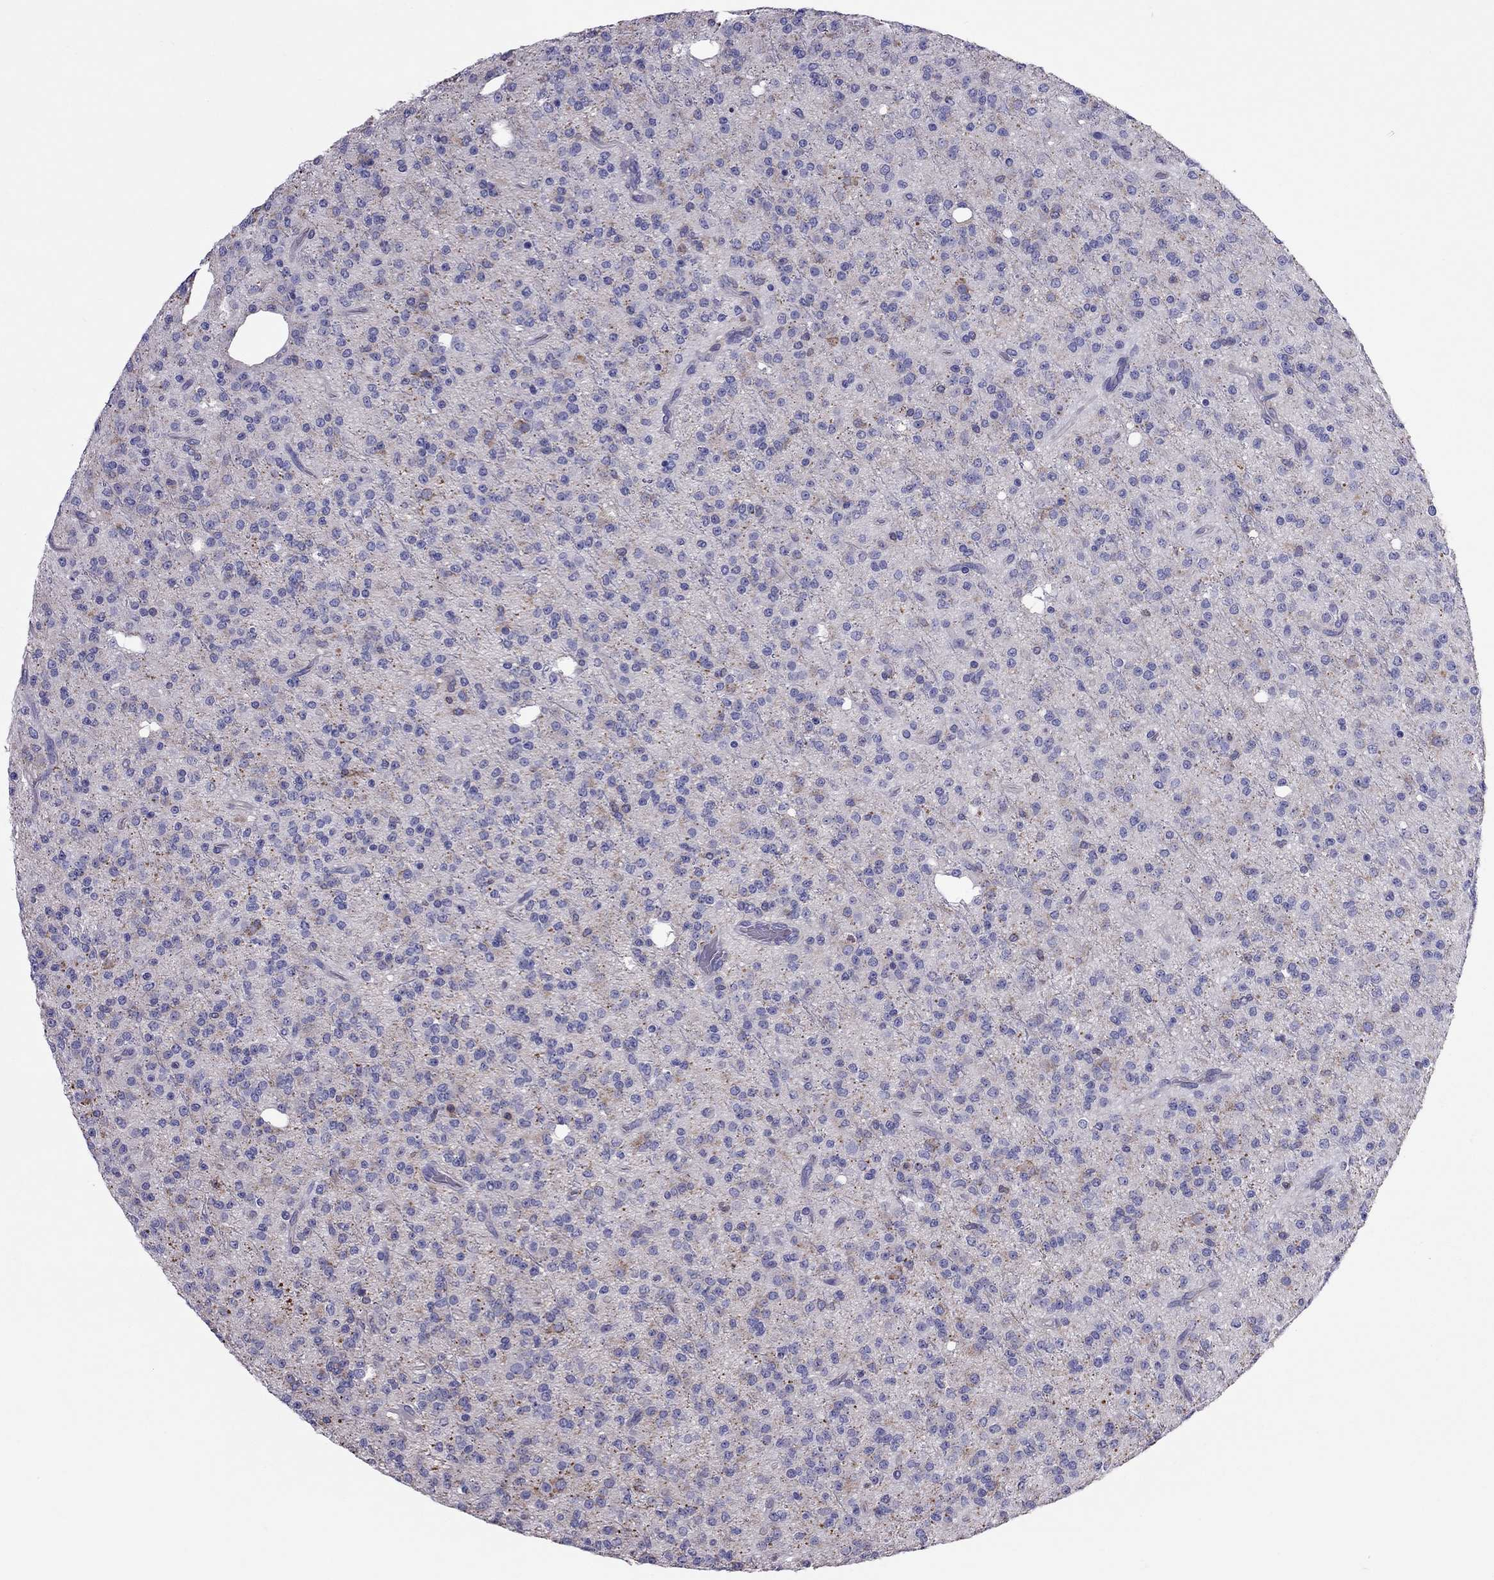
{"staining": {"intensity": "negative", "quantity": "none", "location": "none"}, "tissue": "glioma", "cell_type": "Tumor cells", "image_type": "cancer", "snomed": [{"axis": "morphology", "description": "Glioma, malignant, Low grade"}, {"axis": "topography", "description": "Brain"}], "caption": "IHC image of neoplastic tissue: human glioma stained with DAB shows no significant protein expression in tumor cells.", "gene": "TEX22", "patient": {"sex": "male", "age": 27}}